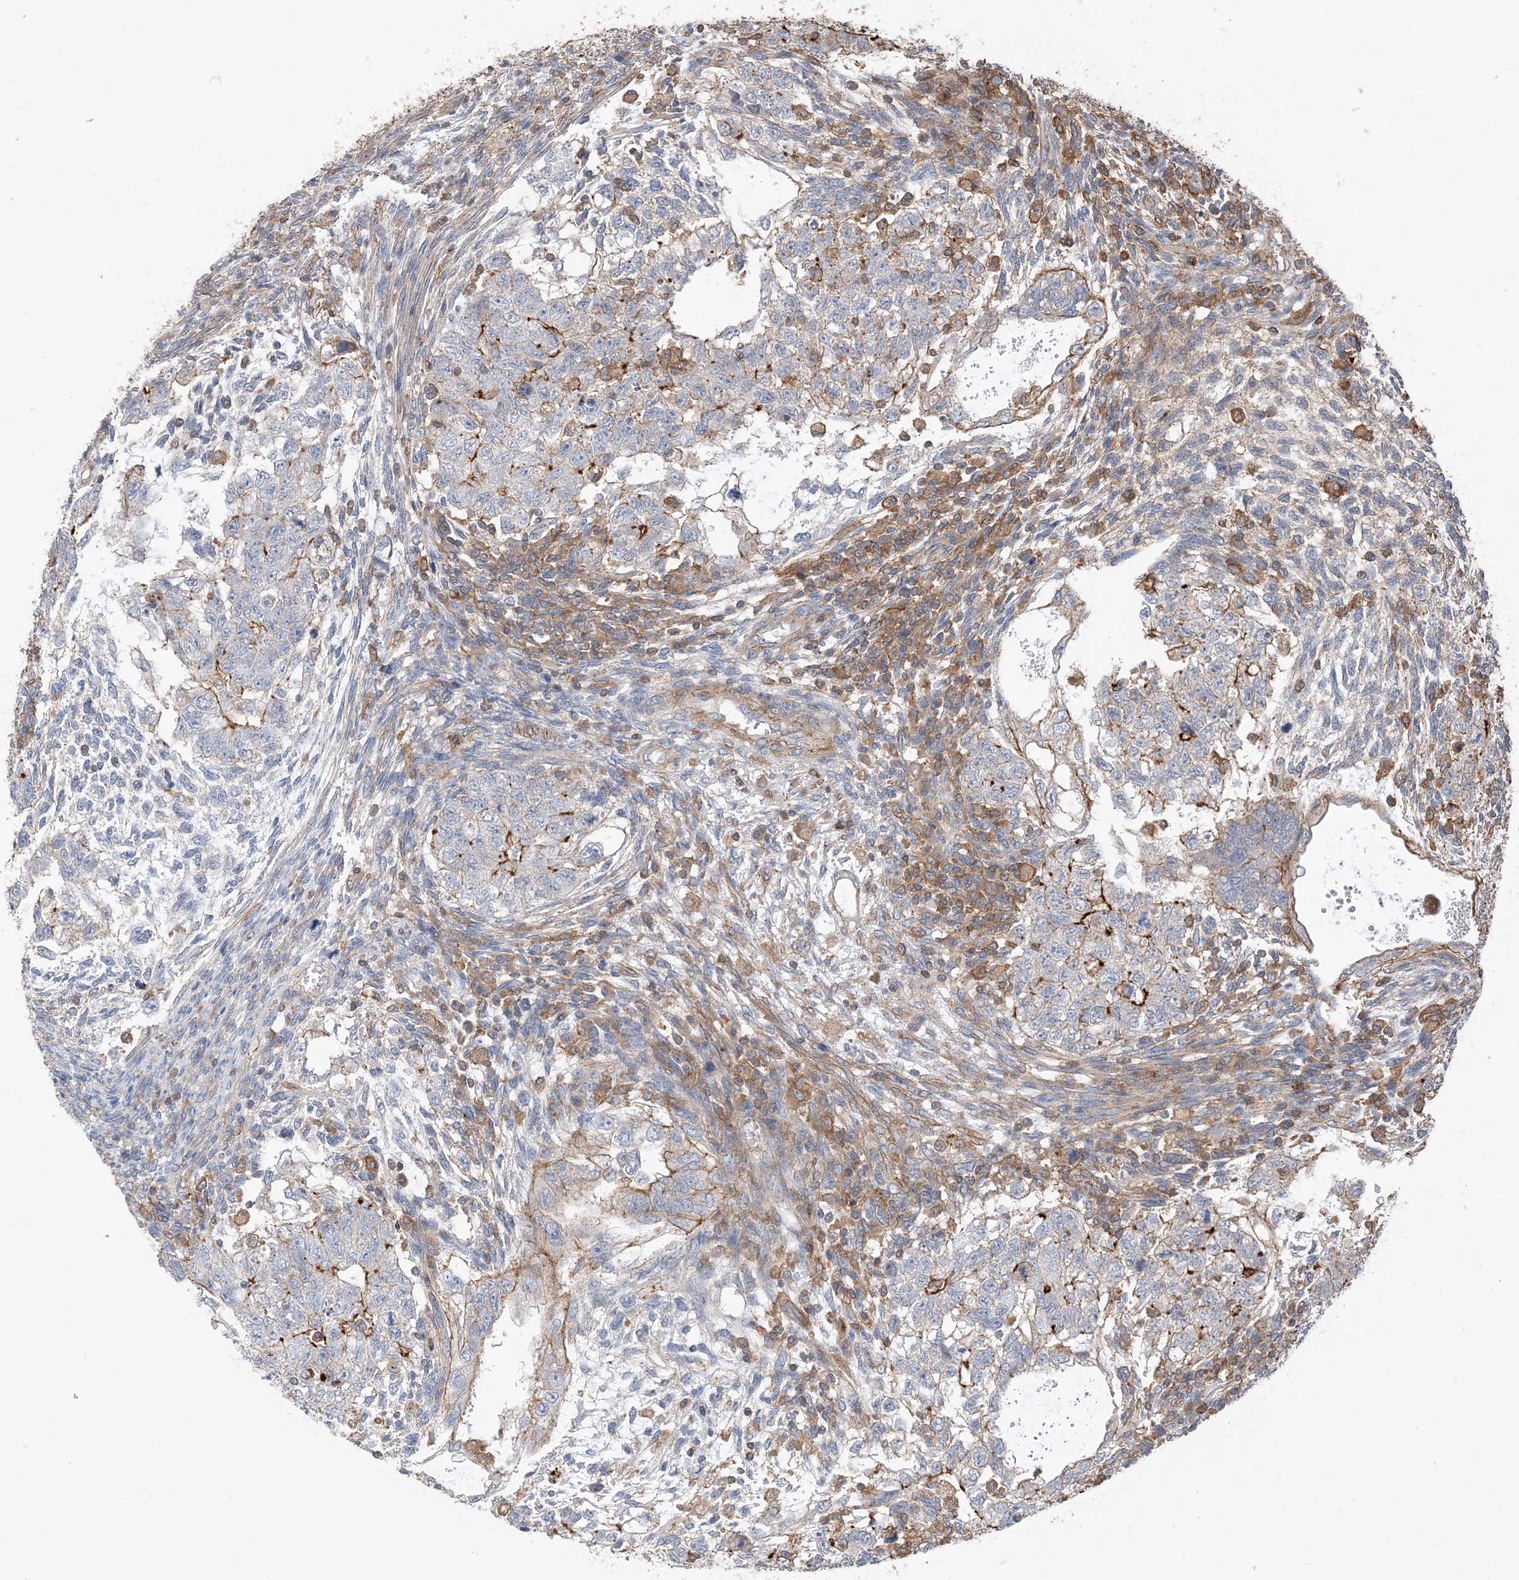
{"staining": {"intensity": "moderate", "quantity": "<25%", "location": "cytoplasmic/membranous"}, "tissue": "testis cancer", "cell_type": "Tumor cells", "image_type": "cancer", "snomed": [{"axis": "morphology", "description": "Carcinoma, Embryonal, NOS"}, {"axis": "topography", "description": "Testis"}], "caption": "A low amount of moderate cytoplasmic/membranous staining is present in approximately <25% of tumor cells in testis cancer tissue. The staining was performed using DAB to visualize the protein expression in brown, while the nuclei were stained in blue with hematoxylin (Magnification: 20x).", "gene": "PARVG", "patient": {"sex": "male", "age": 37}}